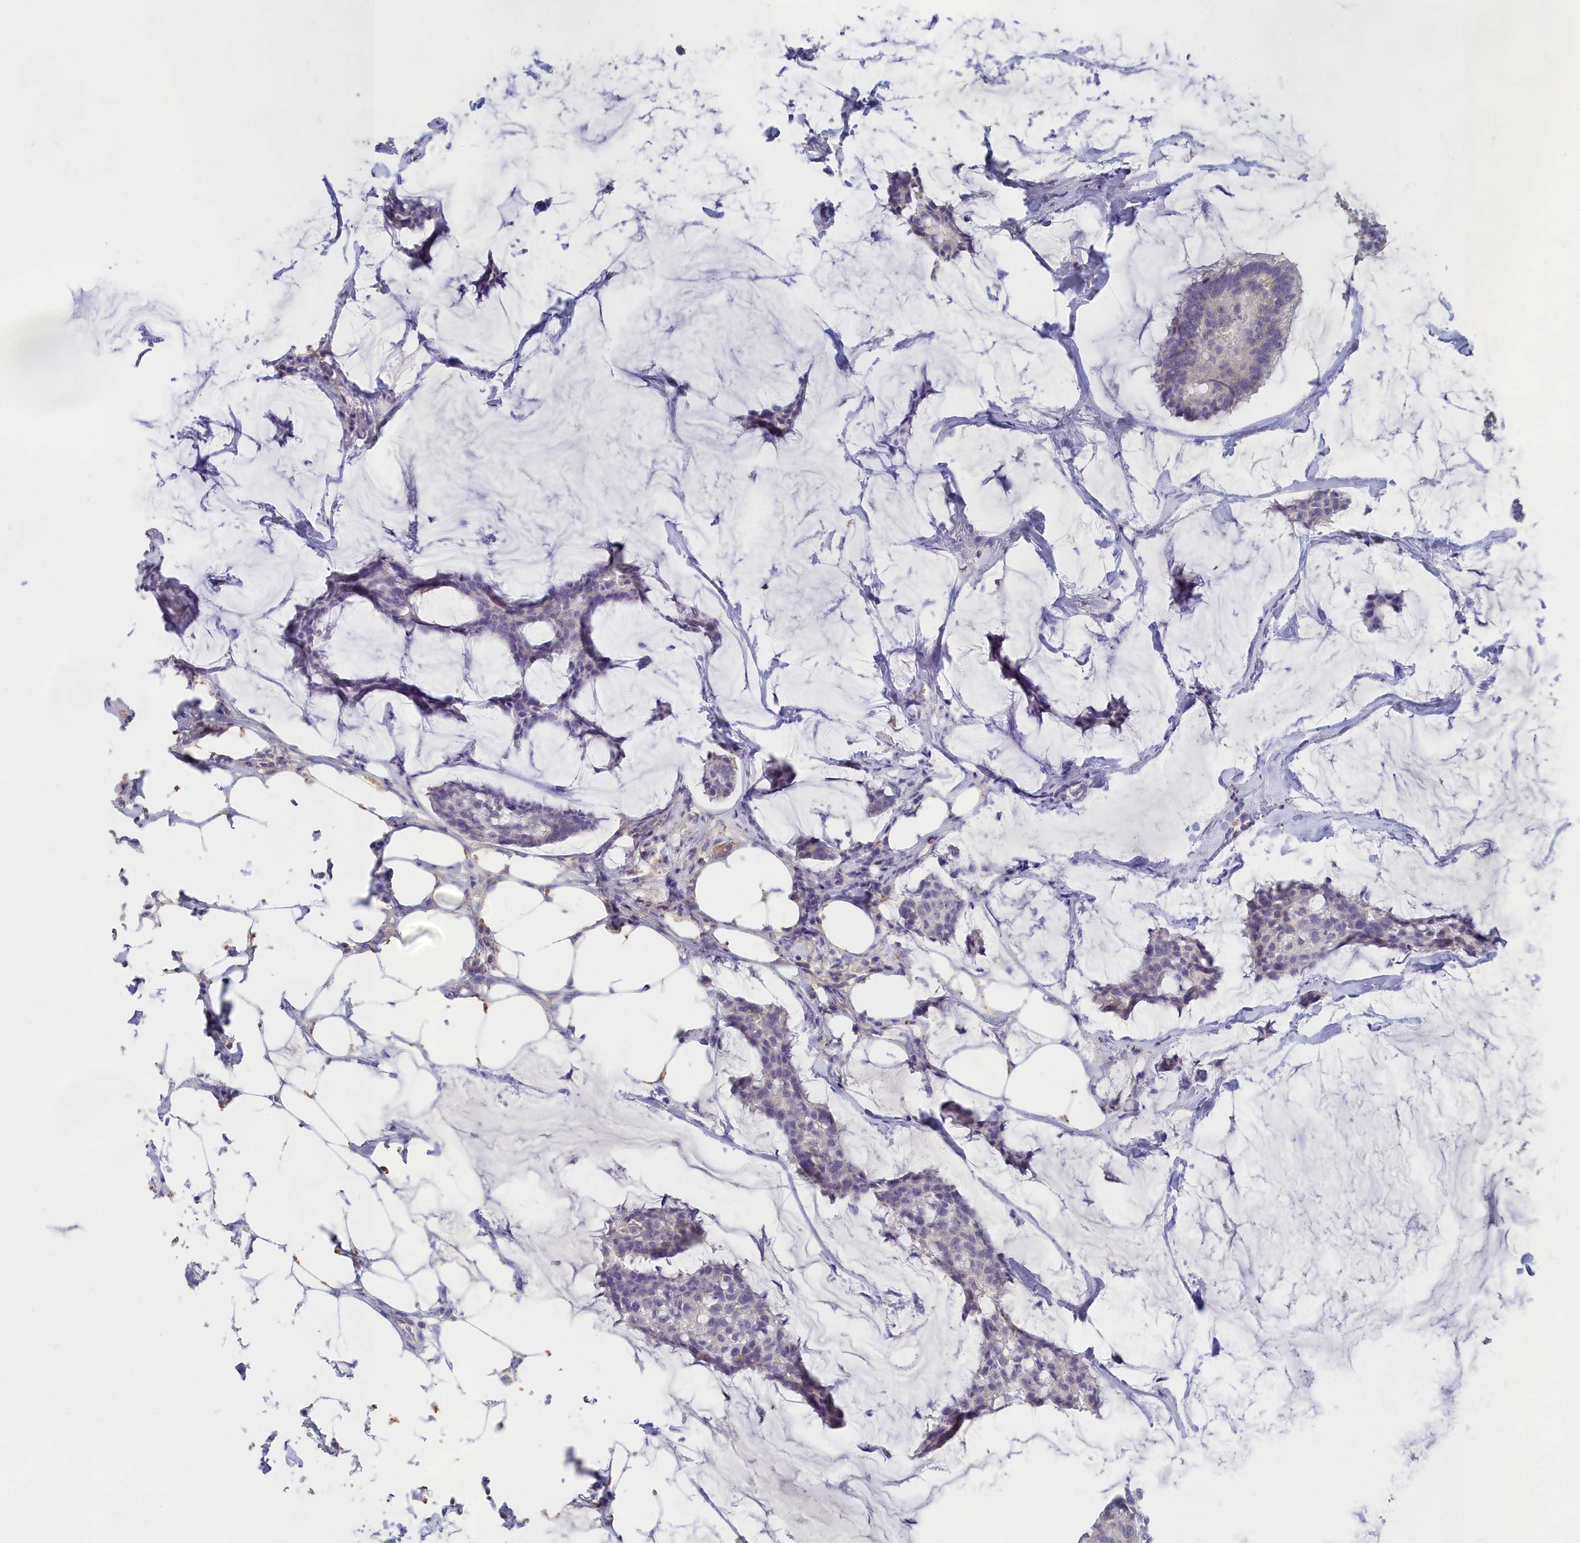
{"staining": {"intensity": "negative", "quantity": "none", "location": "none"}, "tissue": "breast cancer", "cell_type": "Tumor cells", "image_type": "cancer", "snomed": [{"axis": "morphology", "description": "Duct carcinoma"}, {"axis": "topography", "description": "Breast"}], "caption": "An immunohistochemistry (IHC) micrograph of breast cancer is shown. There is no staining in tumor cells of breast cancer.", "gene": "LRIF1", "patient": {"sex": "female", "age": 93}}